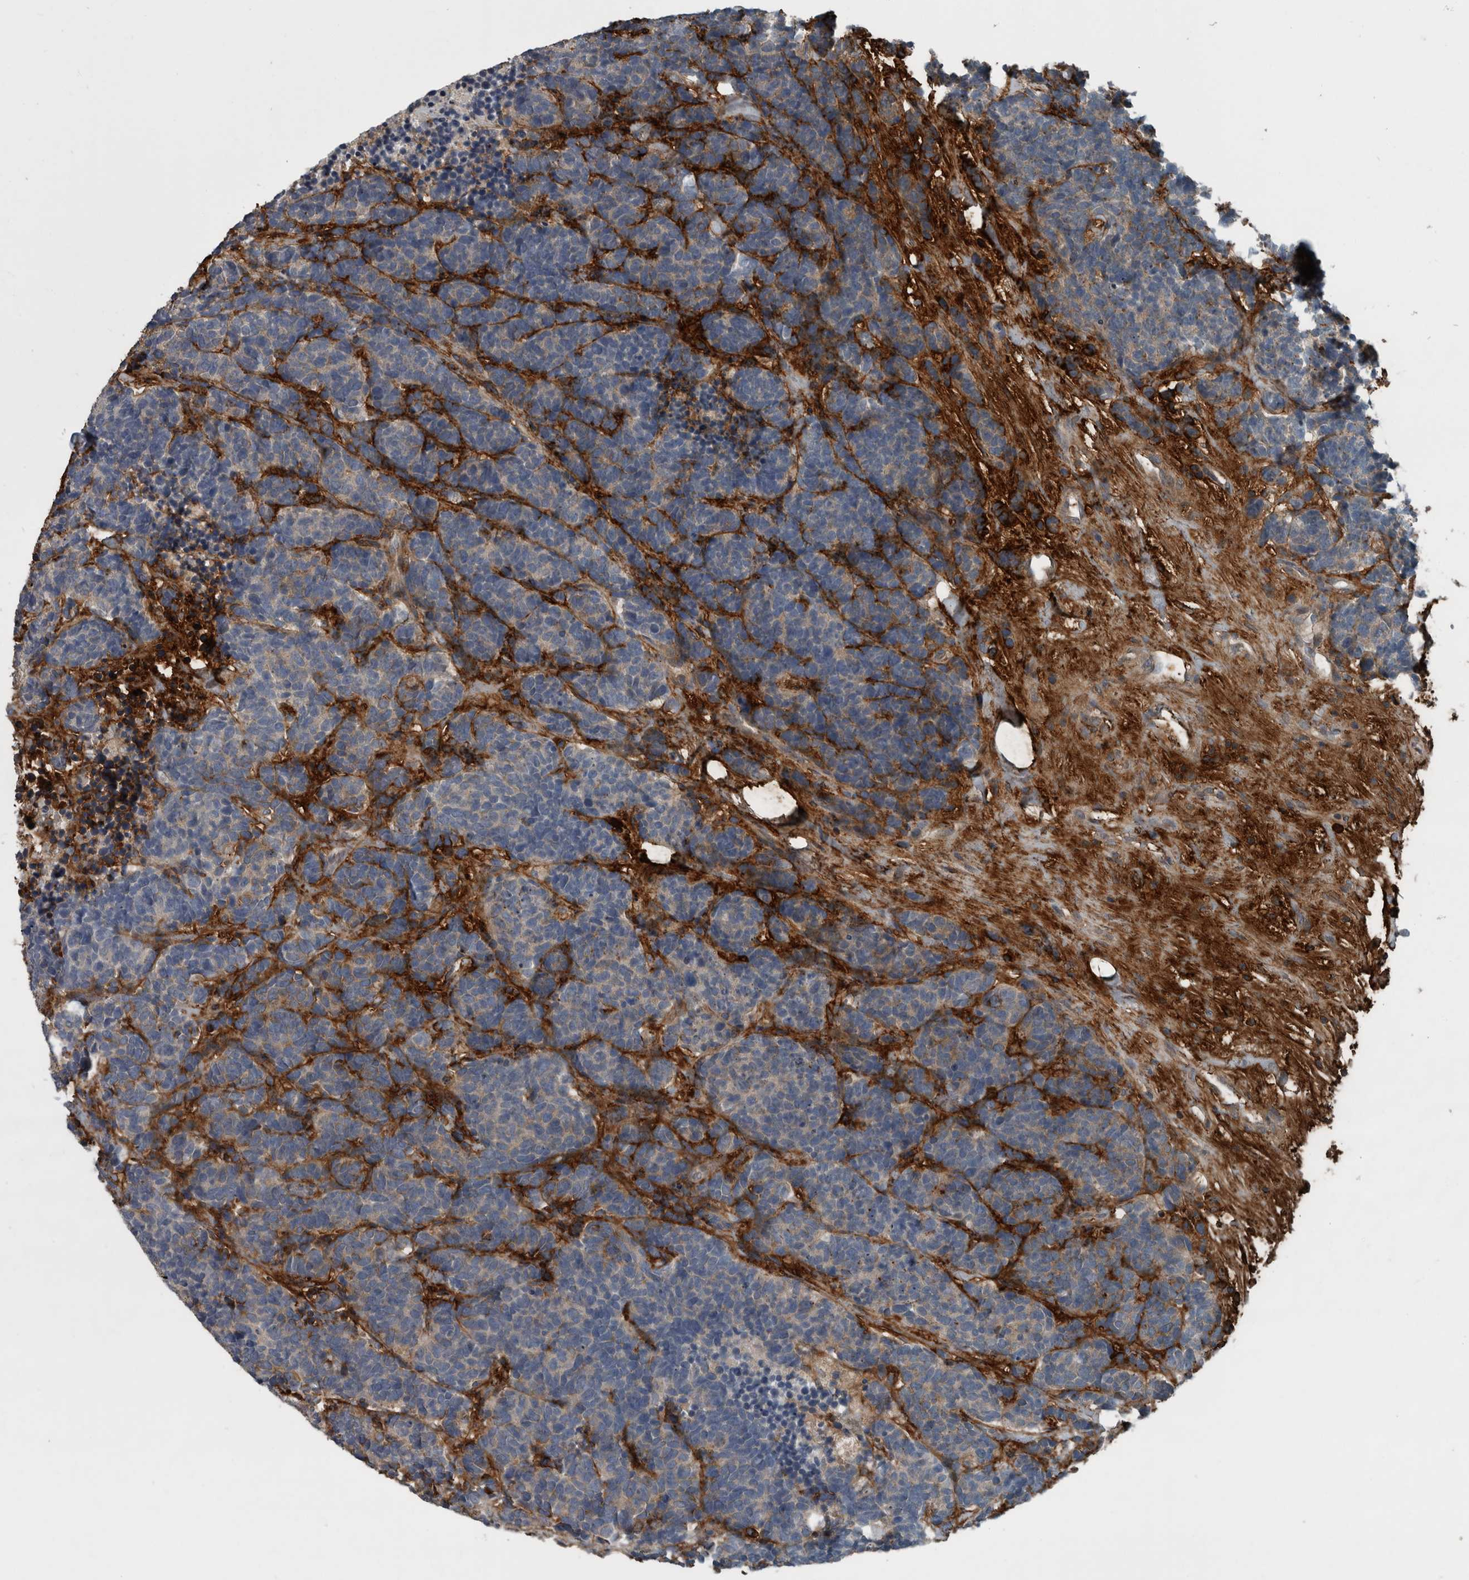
{"staining": {"intensity": "weak", "quantity": "<25%", "location": "cytoplasmic/membranous"}, "tissue": "carcinoid", "cell_type": "Tumor cells", "image_type": "cancer", "snomed": [{"axis": "morphology", "description": "Carcinoma, NOS"}, {"axis": "morphology", "description": "Carcinoid, malignant, NOS"}, {"axis": "topography", "description": "Urinary bladder"}], "caption": "Immunohistochemical staining of human carcinoid shows no significant expression in tumor cells.", "gene": "EXOC8", "patient": {"sex": "male", "age": 57}}